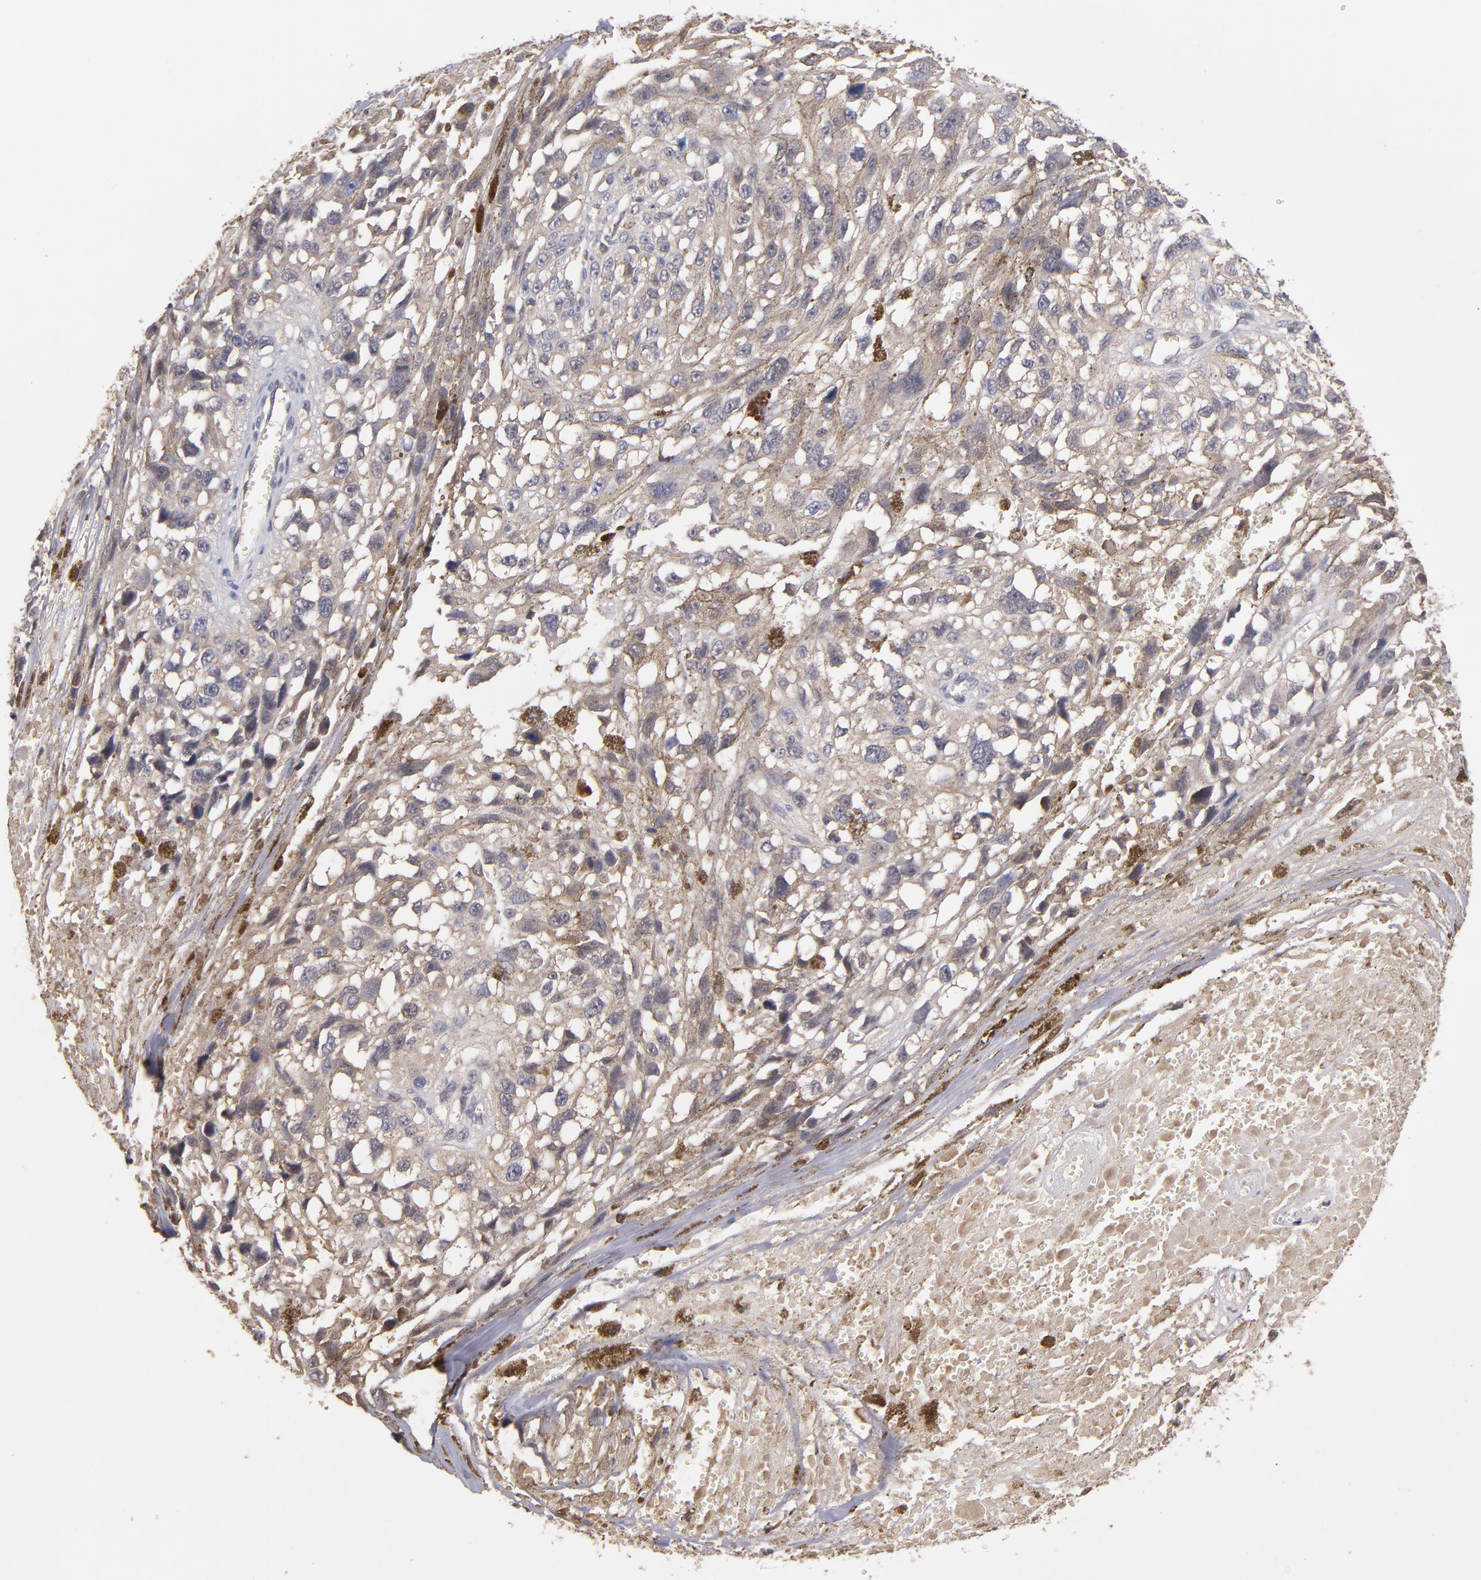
{"staining": {"intensity": "weak", "quantity": "25%-75%", "location": "cytoplasmic/membranous"}, "tissue": "melanoma", "cell_type": "Tumor cells", "image_type": "cancer", "snomed": [{"axis": "morphology", "description": "Malignant melanoma, Metastatic site"}, {"axis": "topography", "description": "Lymph node"}], "caption": "Immunohistochemical staining of malignant melanoma (metastatic site) demonstrates low levels of weak cytoplasmic/membranous staining in approximately 25%-75% of tumor cells. Nuclei are stained in blue.", "gene": "PSMD10", "patient": {"sex": "male", "age": 59}}